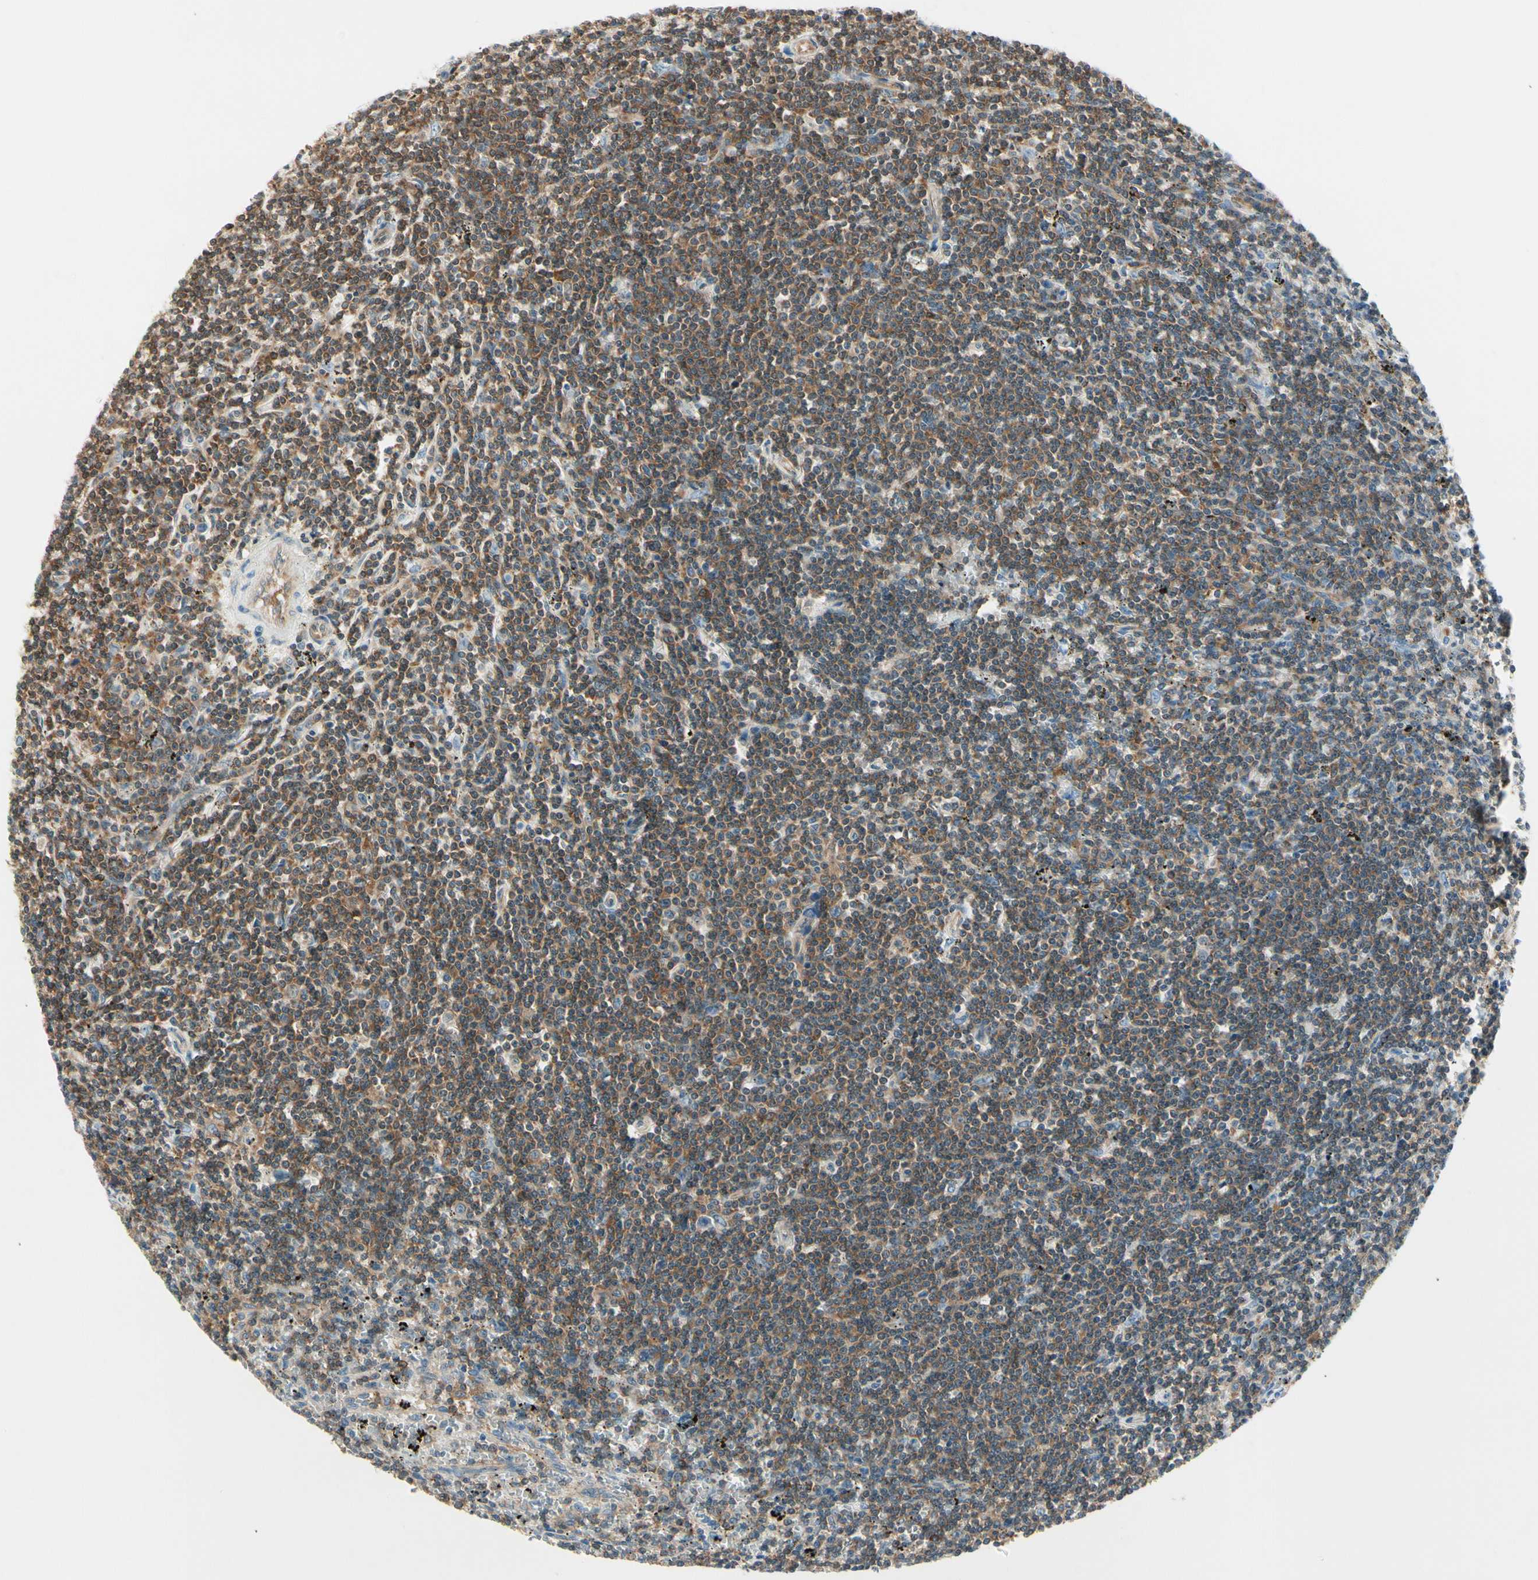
{"staining": {"intensity": "moderate", "quantity": ">75%", "location": "cytoplasmic/membranous"}, "tissue": "lymphoma", "cell_type": "Tumor cells", "image_type": "cancer", "snomed": [{"axis": "morphology", "description": "Malignant lymphoma, non-Hodgkin's type, Low grade"}, {"axis": "topography", "description": "Spleen"}], "caption": "High-magnification brightfield microscopy of lymphoma stained with DAB (3,3'-diaminobenzidine) (brown) and counterstained with hematoxylin (blue). tumor cells exhibit moderate cytoplasmic/membranous staining is seen in about>75% of cells.", "gene": "OXSR1", "patient": {"sex": "male", "age": 76}}